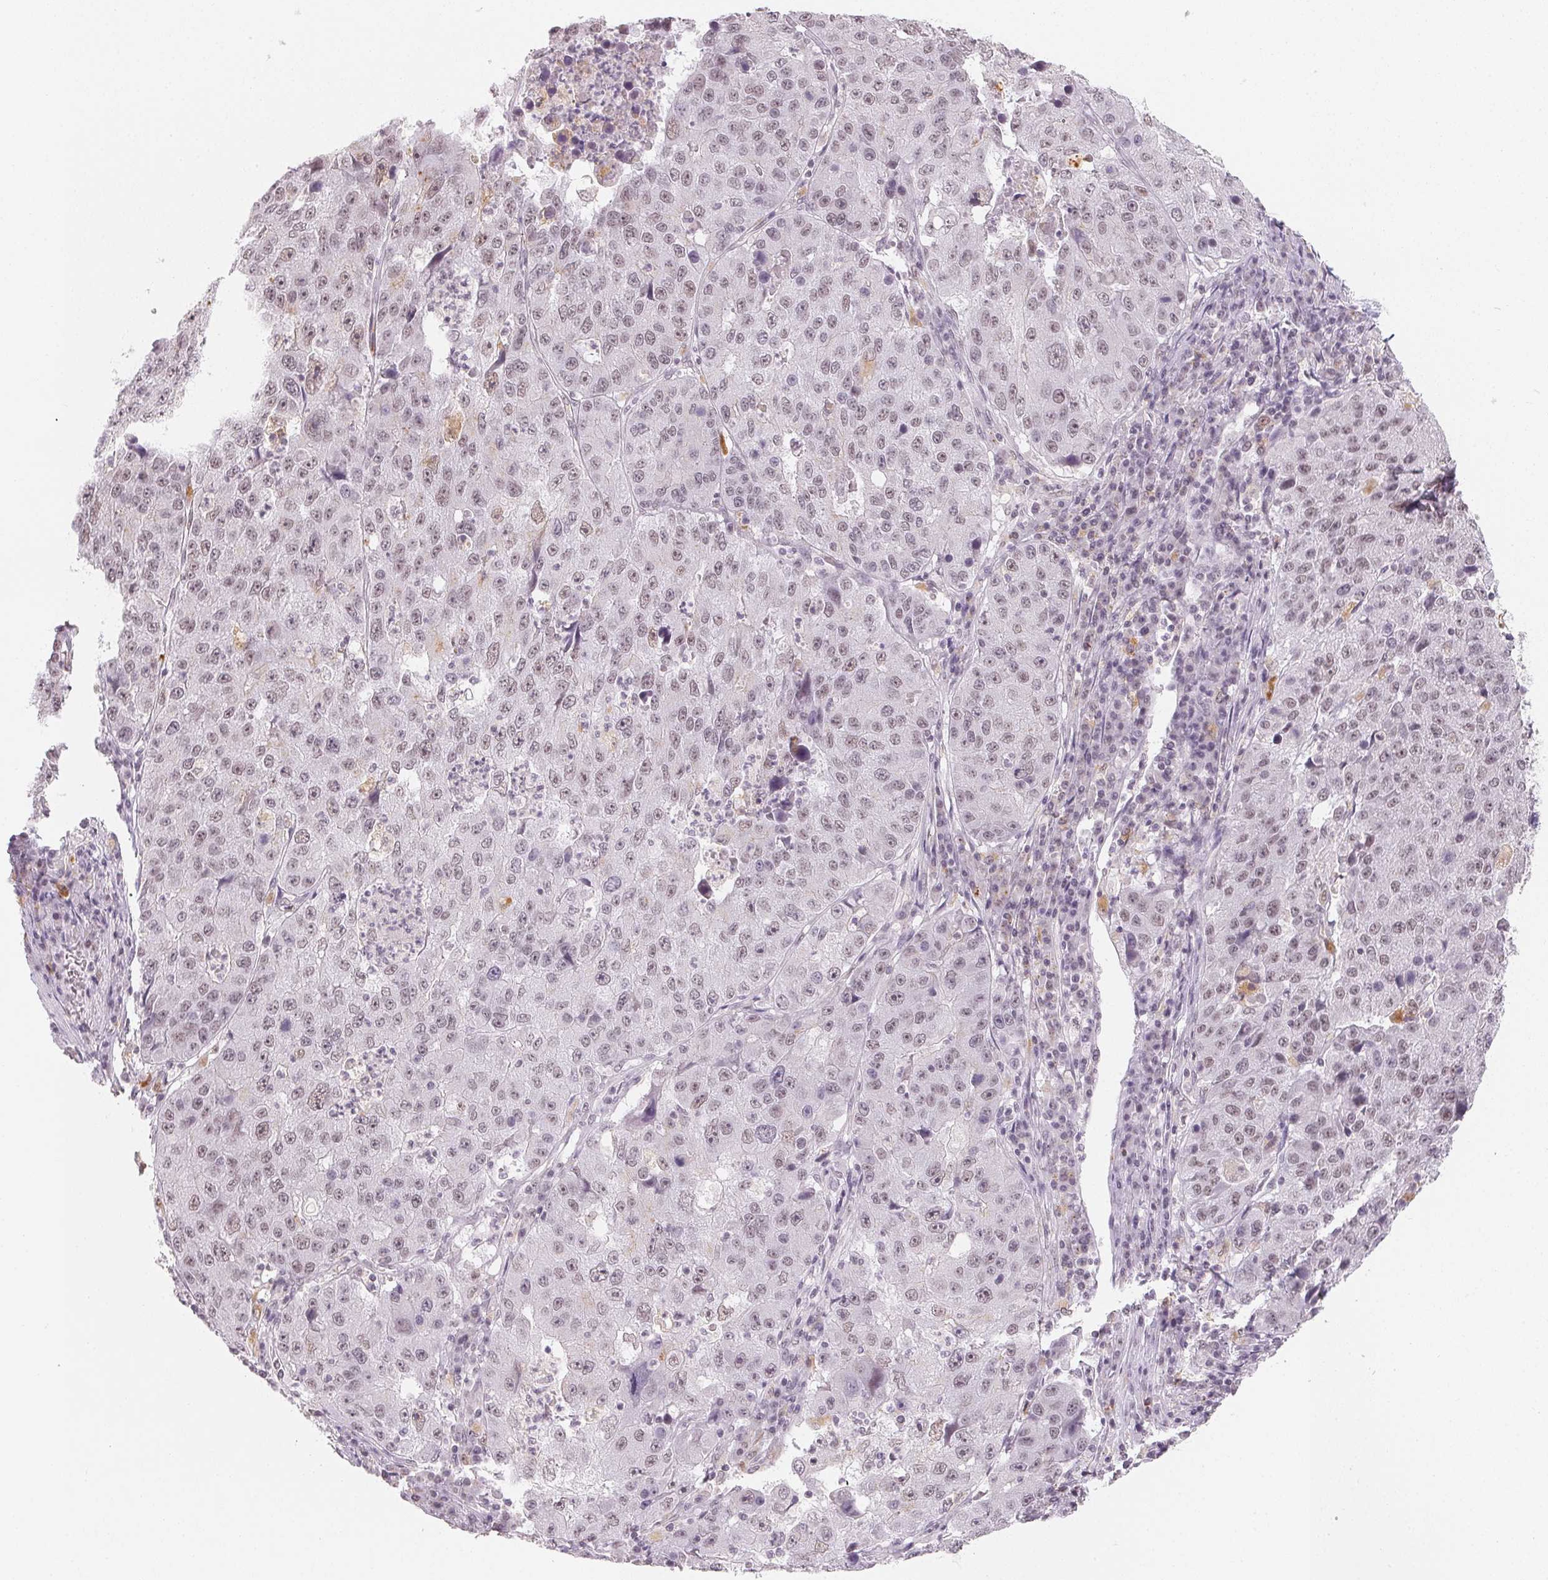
{"staining": {"intensity": "weak", "quantity": "<25%", "location": "nuclear"}, "tissue": "stomach cancer", "cell_type": "Tumor cells", "image_type": "cancer", "snomed": [{"axis": "morphology", "description": "Adenocarcinoma, NOS"}, {"axis": "topography", "description": "Stomach"}], "caption": "Immunohistochemistry image of neoplastic tissue: stomach adenocarcinoma stained with DAB (3,3'-diaminobenzidine) exhibits no significant protein positivity in tumor cells.", "gene": "NXF3", "patient": {"sex": "male", "age": 71}}